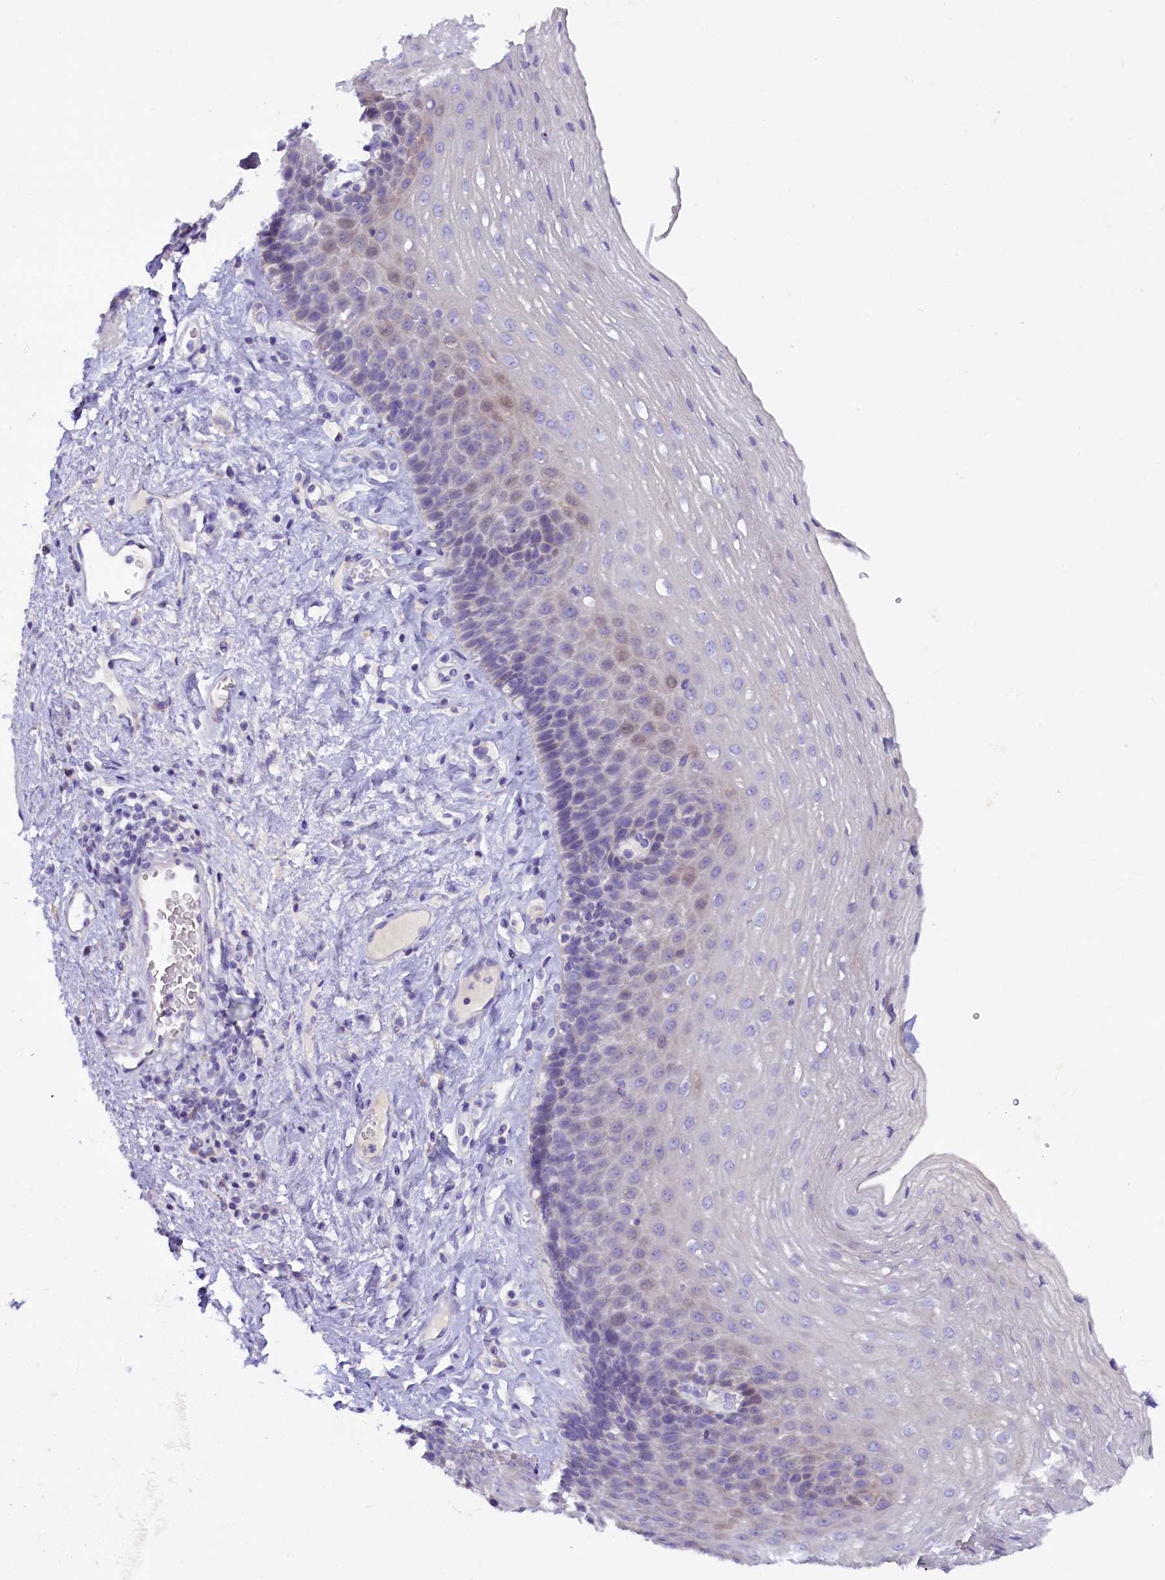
{"staining": {"intensity": "weak", "quantity": "<25%", "location": "nuclear"}, "tissue": "esophagus", "cell_type": "Squamous epithelial cells", "image_type": "normal", "snomed": [{"axis": "morphology", "description": "Normal tissue, NOS"}, {"axis": "topography", "description": "Esophagus"}], "caption": "Human esophagus stained for a protein using IHC demonstrates no expression in squamous epithelial cells.", "gene": "RTTN", "patient": {"sex": "female", "age": 66}}